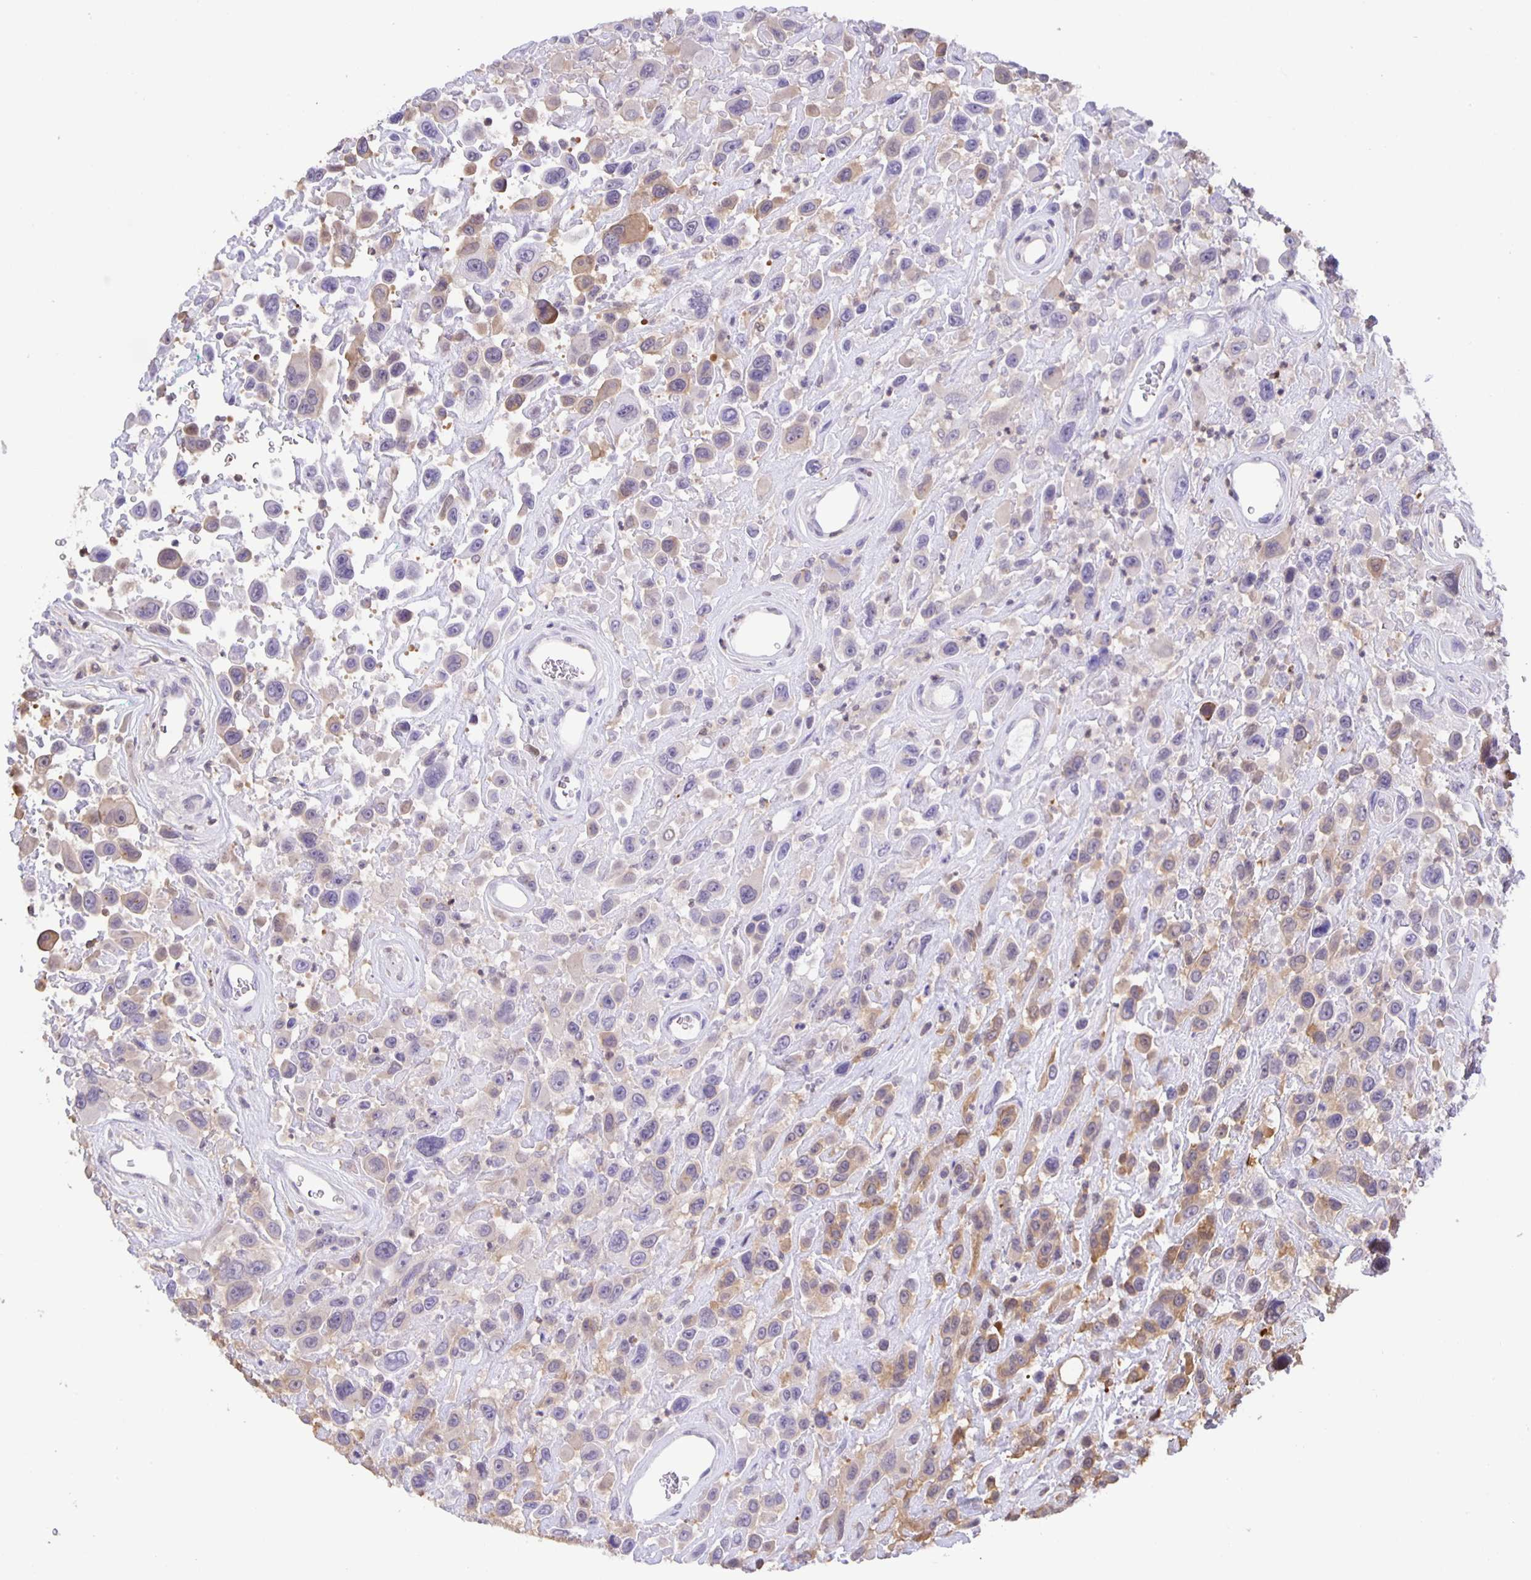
{"staining": {"intensity": "weak", "quantity": "25%-75%", "location": "cytoplasmic/membranous"}, "tissue": "urothelial cancer", "cell_type": "Tumor cells", "image_type": "cancer", "snomed": [{"axis": "morphology", "description": "Urothelial carcinoma, High grade"}, {"axis": "topography", "description": "Urinary bladder"}], "caption": "High-grade urothelial carcinoma was stained to show a protein in brown. There is low levels of weak cytoplasmic/membranous staining in approximately 25%-75% of tumor cells.", "gene": "MARCHF6", "patient": {"sex": "male", "age": 53}}